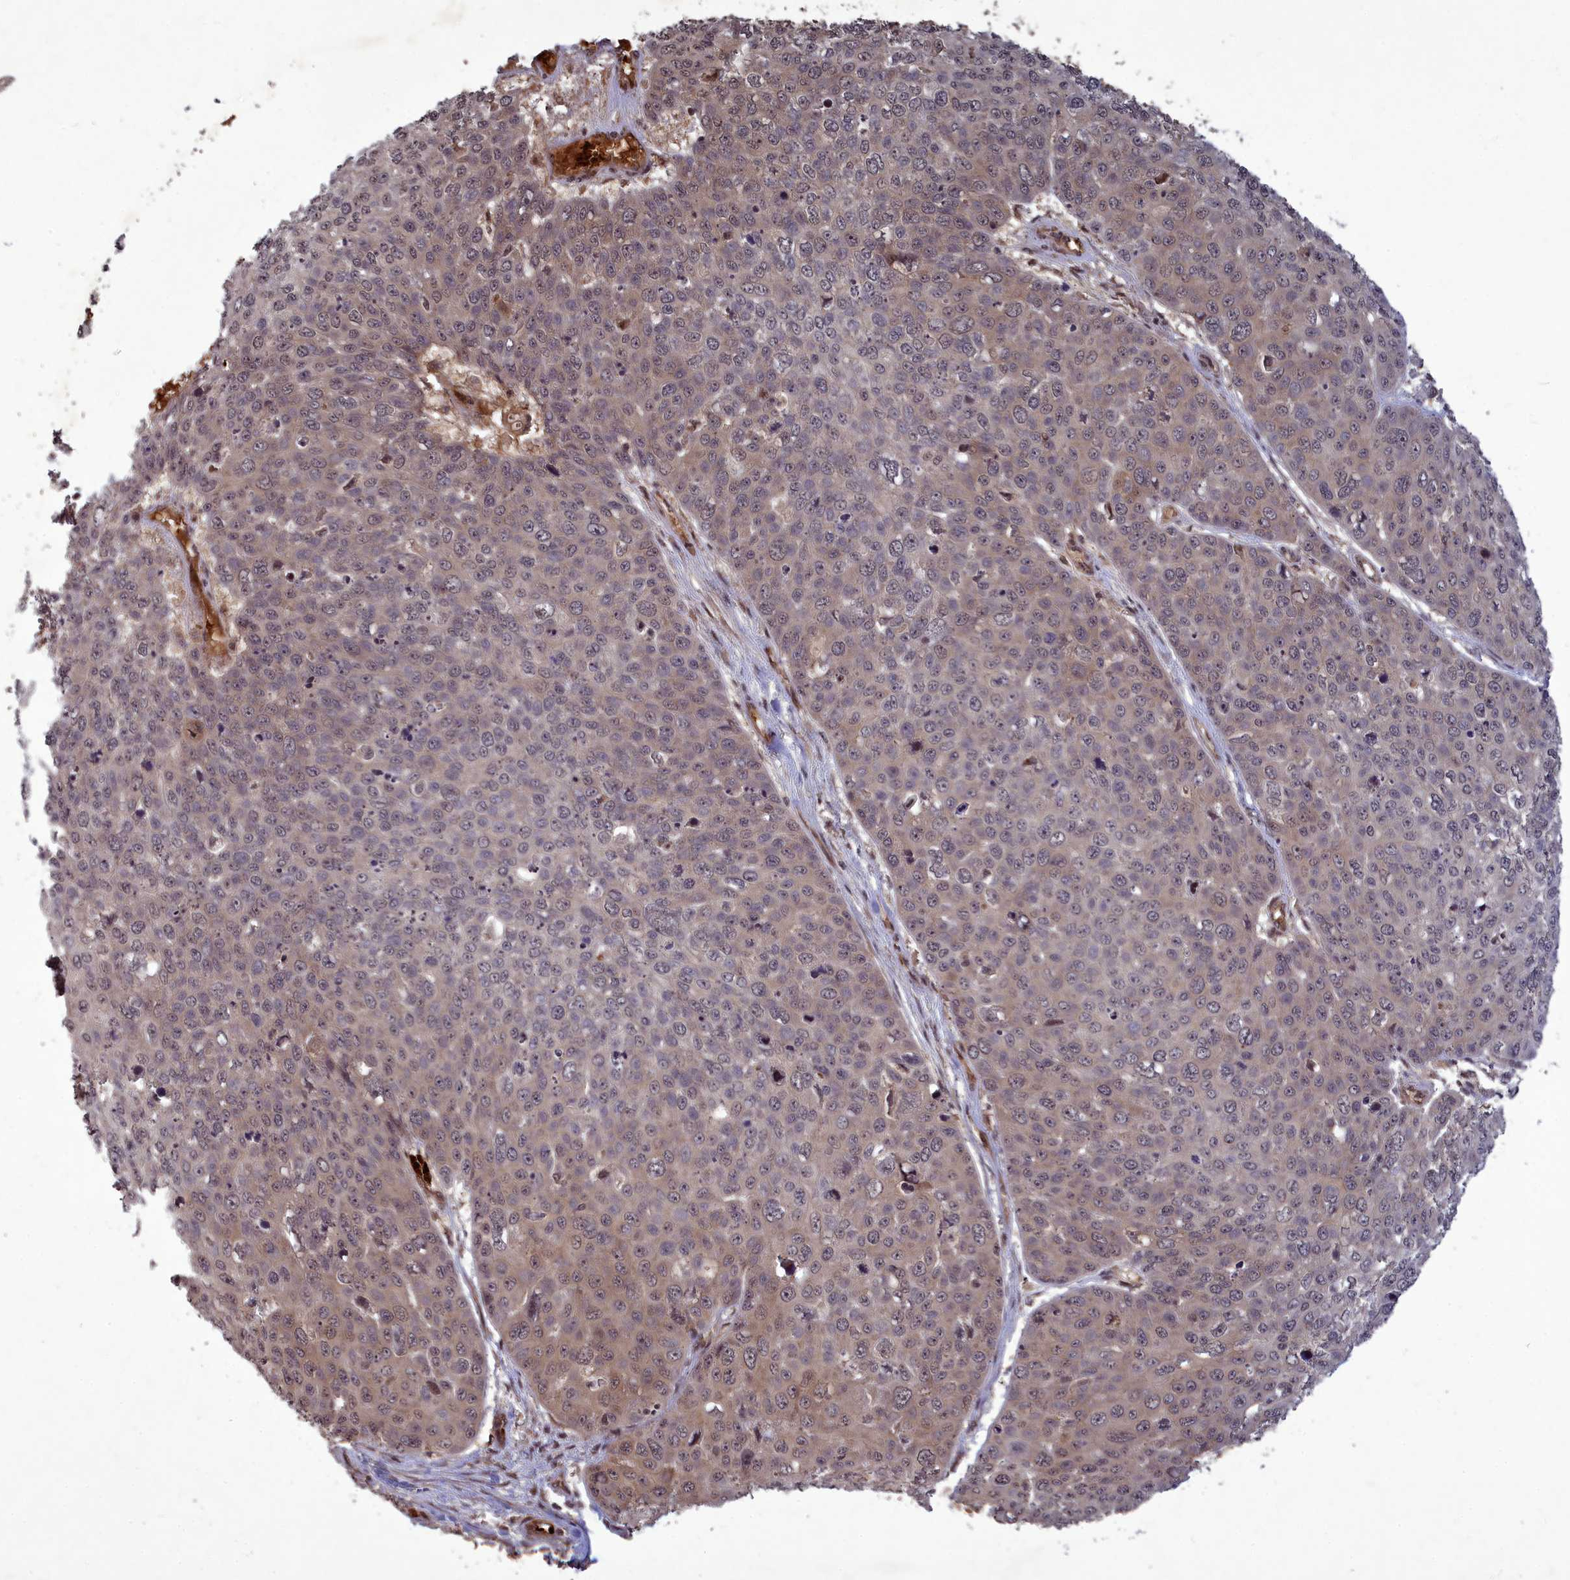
{"staining": {"intensity": "weak", "quantity": "25%-75%", "location": "cytoplasmic/membranous"}, "tissue": "skin cancer", "cell_type": "Tumor cells", "image_type": "cancer", "snomed": [{"axis": "morphology", "description": "Squamous cell carcinoma, NOS"}, {"axis": "topography", "description": "Skin"}], "caption": "Human skin squamous cell carcinoma stained with a brown dye exhibits weak cytoplasmic/membranous positive expression in approximately 25%-75% of tumor cells.", "gene": "SRMS", "patient": {"sex": "male", "age": 71}}